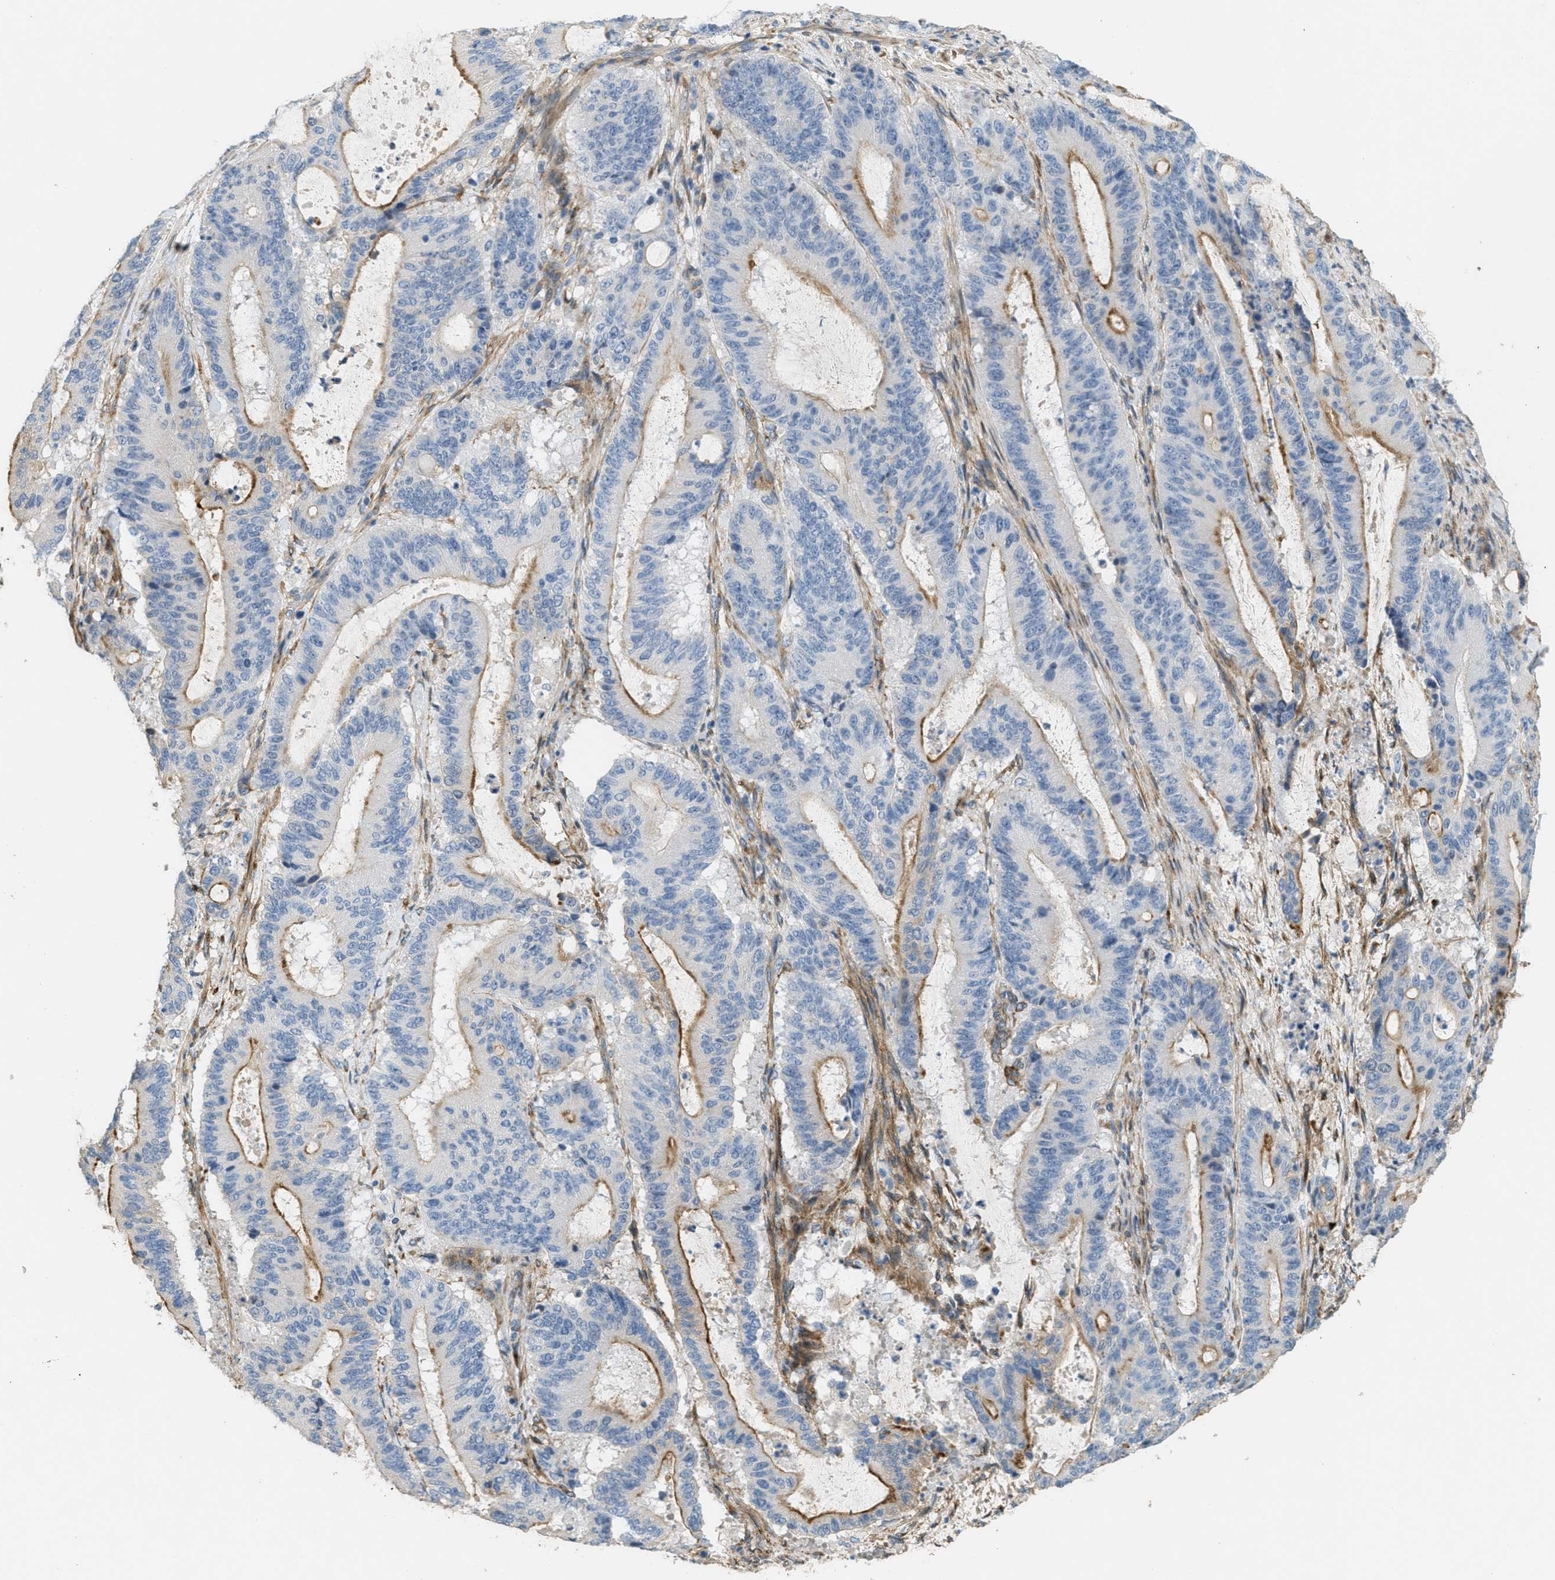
{"staining": {"intensity": "moderate", "quantity": "25%-75%", "location": "cytoplasmic/membranous"}, "tissue": "liver cancer", "cell_type": "Tumor cells", "image_type": "cancer", "snomed": [{"axis": "morphology", "description": "Cholangiocarcinoma"}, {"axis": "topography", "description": "Liver"}], "caption": "Human liver cancer (cholangiocarcinoma) stained for a protein (brown) demonstrates moderate cytoplasmic/membranous positive staining in about 25%-75% of tumor cells.", "gene": "ADCY5", "patient": {"sex": "female", "age": 73}}